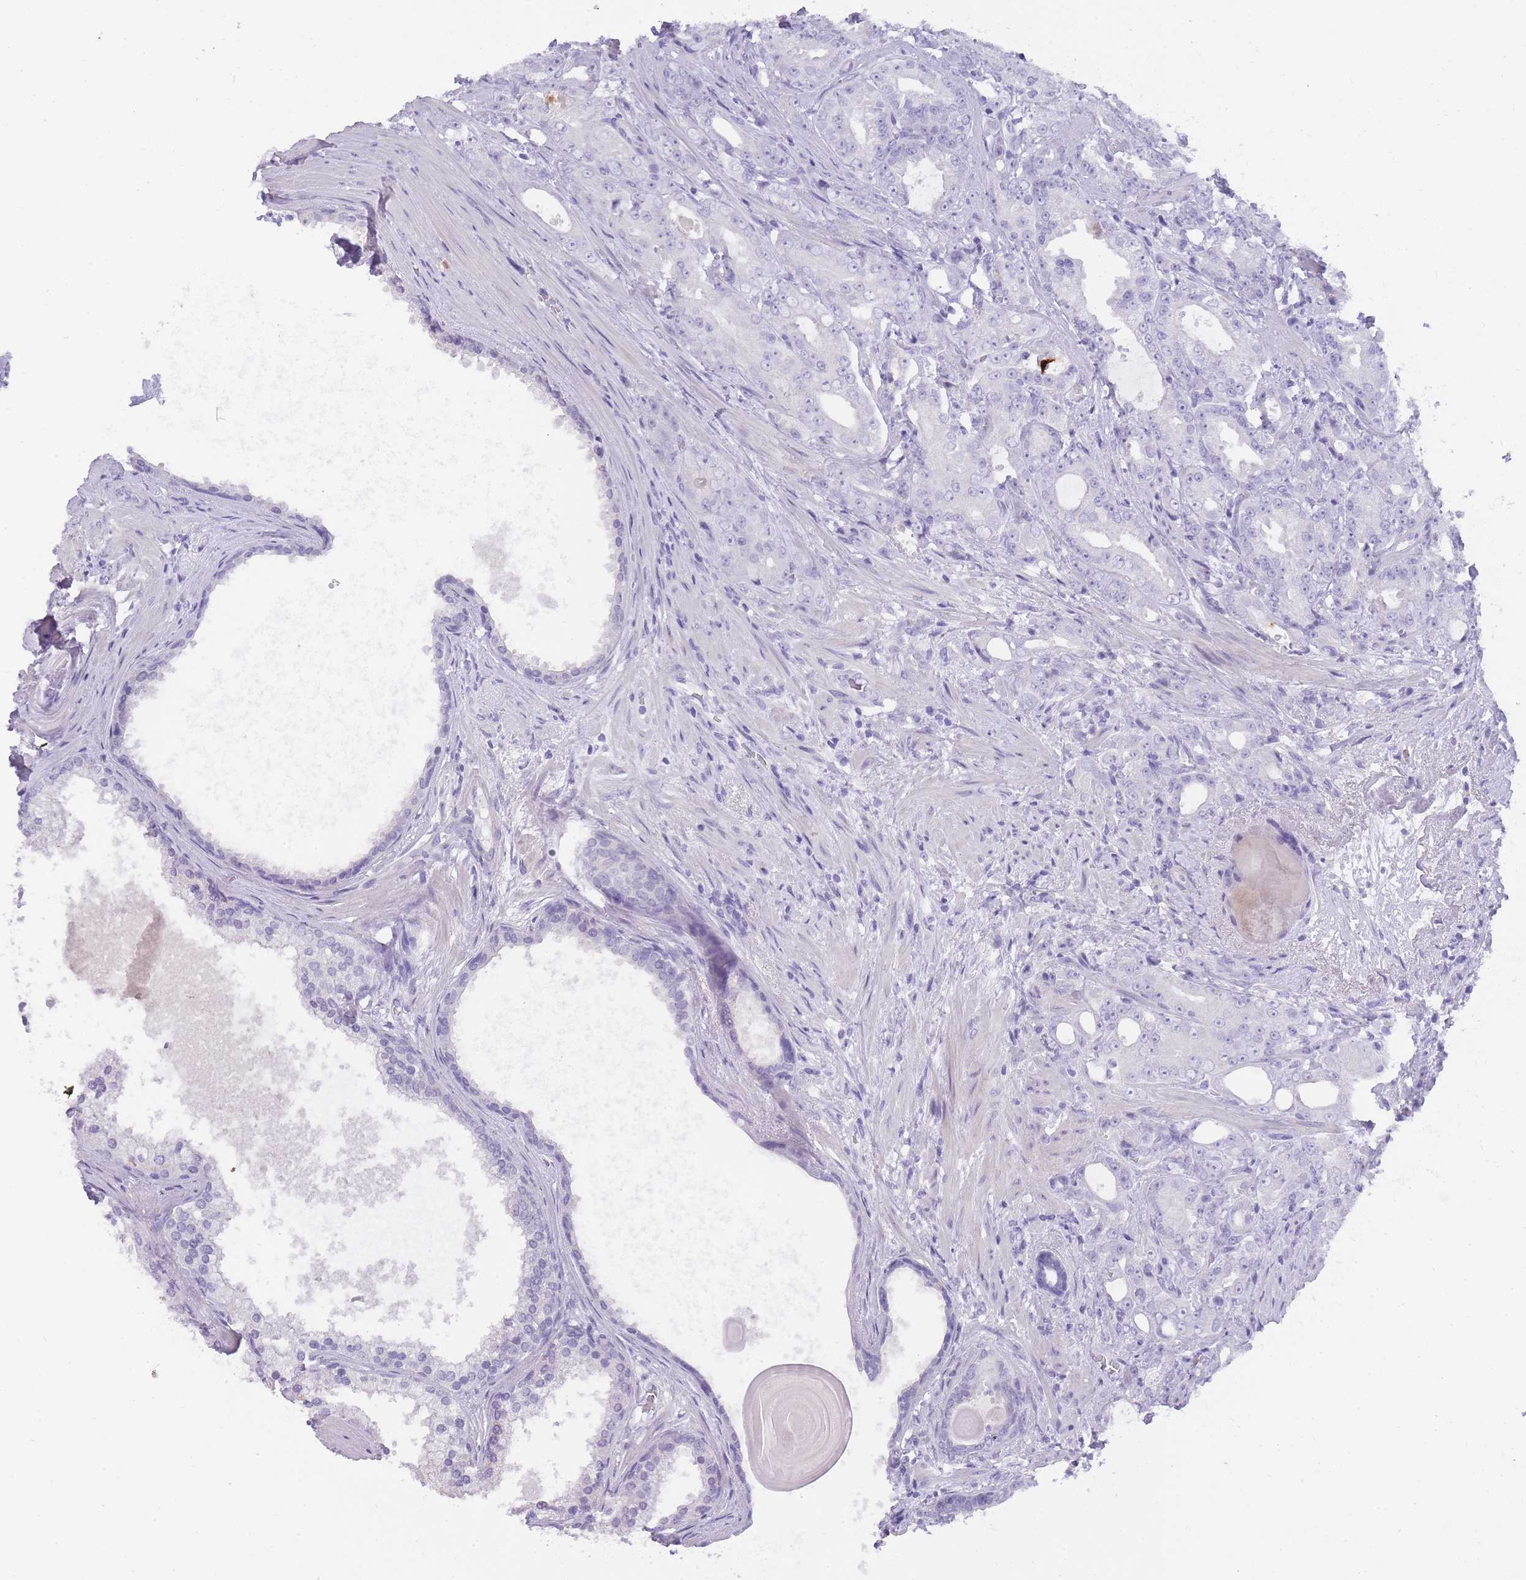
{"staining": {"intensity": "negative", "quantity": "none", "location": "none"}, "tissue": "prostate cancer", "cell_type": "Tumor cells", "image_type": "cancer", "snomed": [{"axis": "morphology", "description": "Adenocarcinoma, High grade"}, {"axis": "topography", "description": "Prostate"}], "caption": "Immunohistochemical staining of human high-grade adenocarcinoma (prostate) exhibits no significant expression in tumor cells. (DAB immunohistochemistry visualized using brightfield microscopy, high magnification).", "gene": "TCP11", "patient": {"sex": "male", "age": 69}}